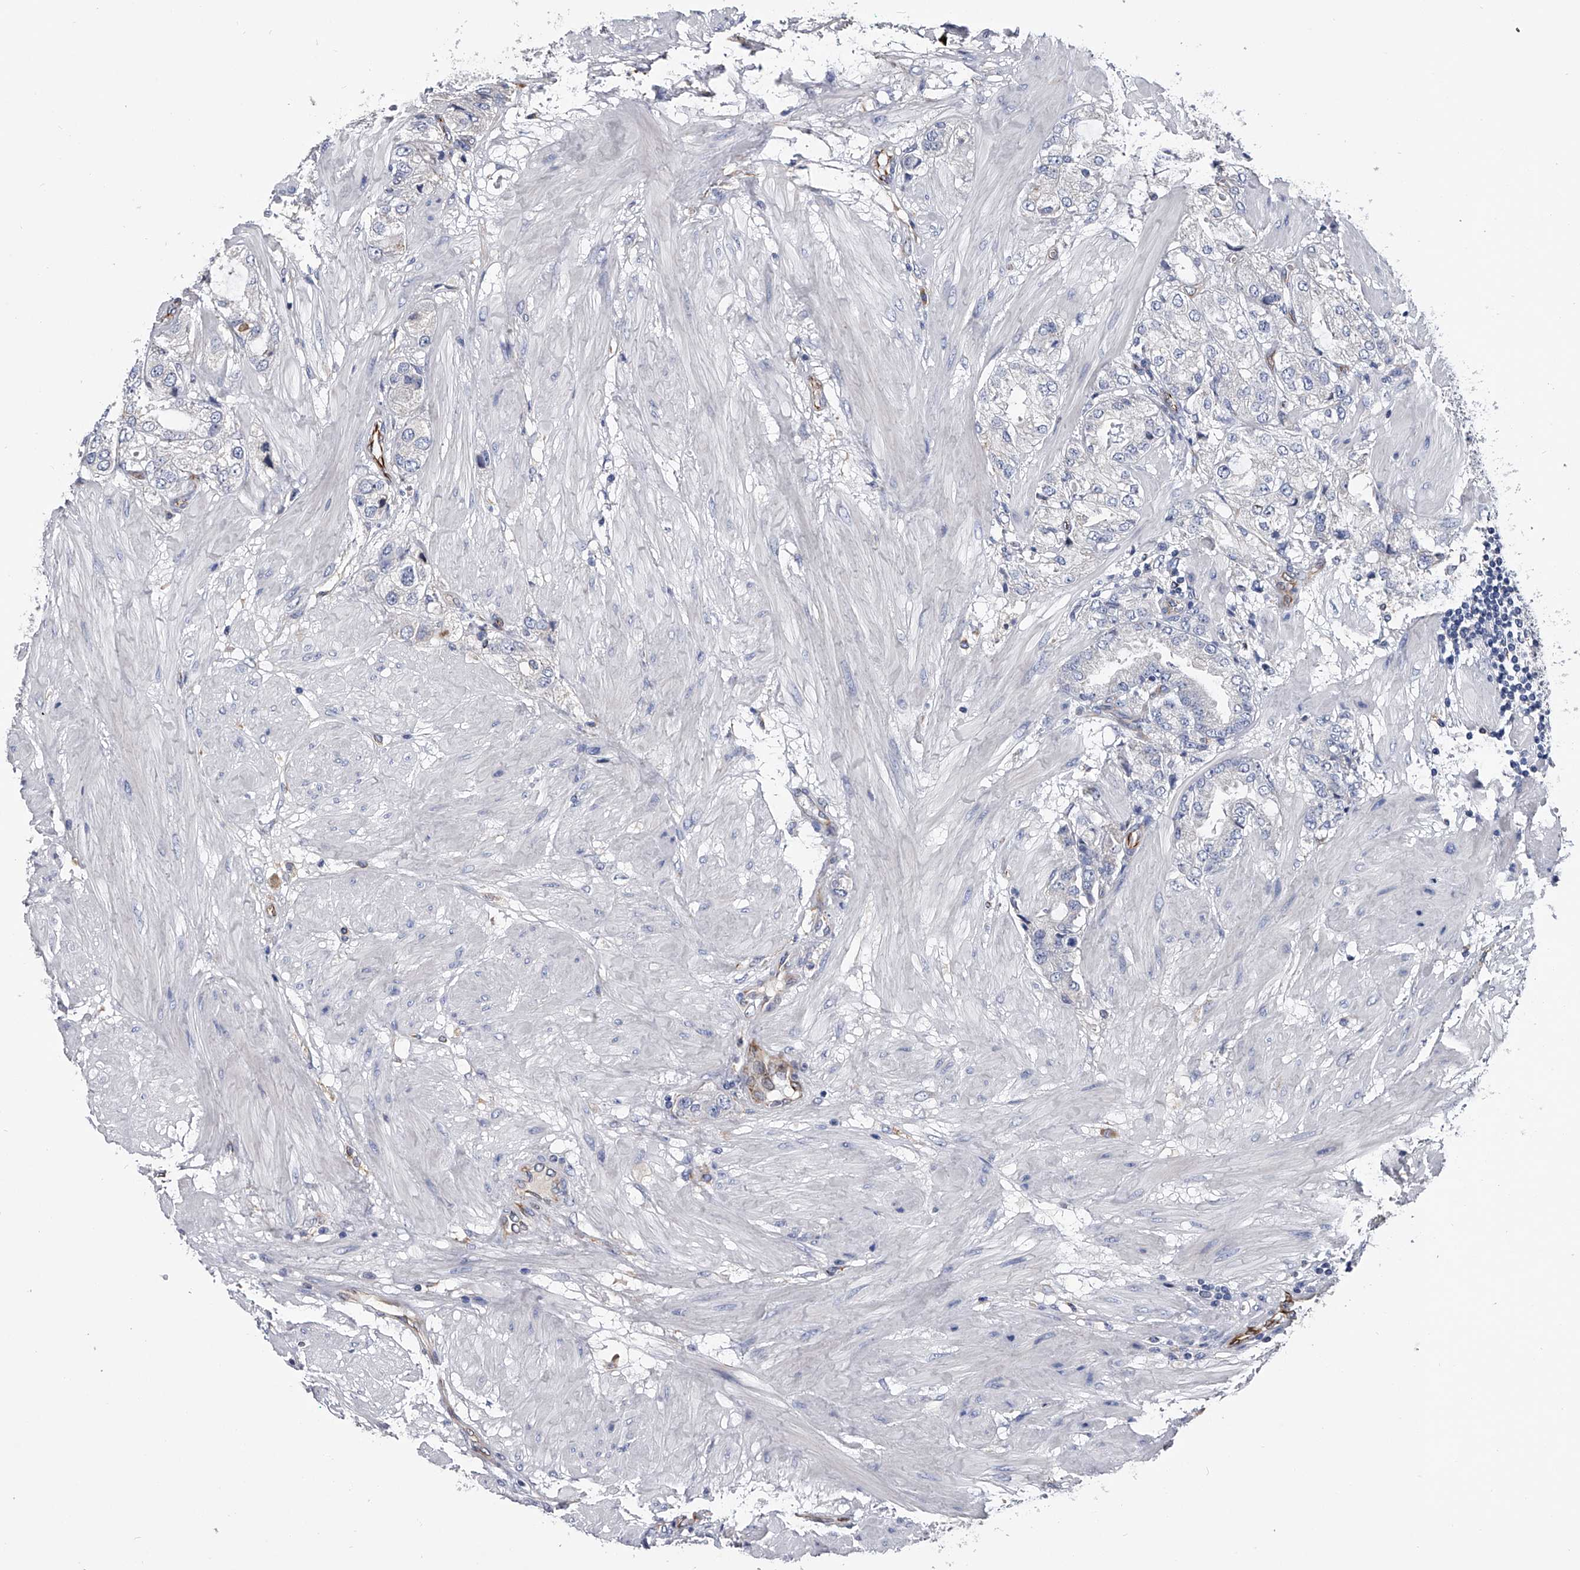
{"staining": {"intensity": "negative", "quantity": "none", "location": "none"}, "tissue": "prostate cancer", "cell_type": "Tumor cells", "image_type": "cancer", "snomed": [{"axis": "morphology", "description": "Adenocarcinoma, High grade"}, {"axis": "topography", "description": "Prostate"}], "caption": "Immunohistochemistry (IHC) micrograph of neoplastic tissue: human prostate cancer stained with DAB shows no significant protein positivity in tumor cells.", "gene": "EFCAB7", "patient": {"sex": "male", "age": 50}}